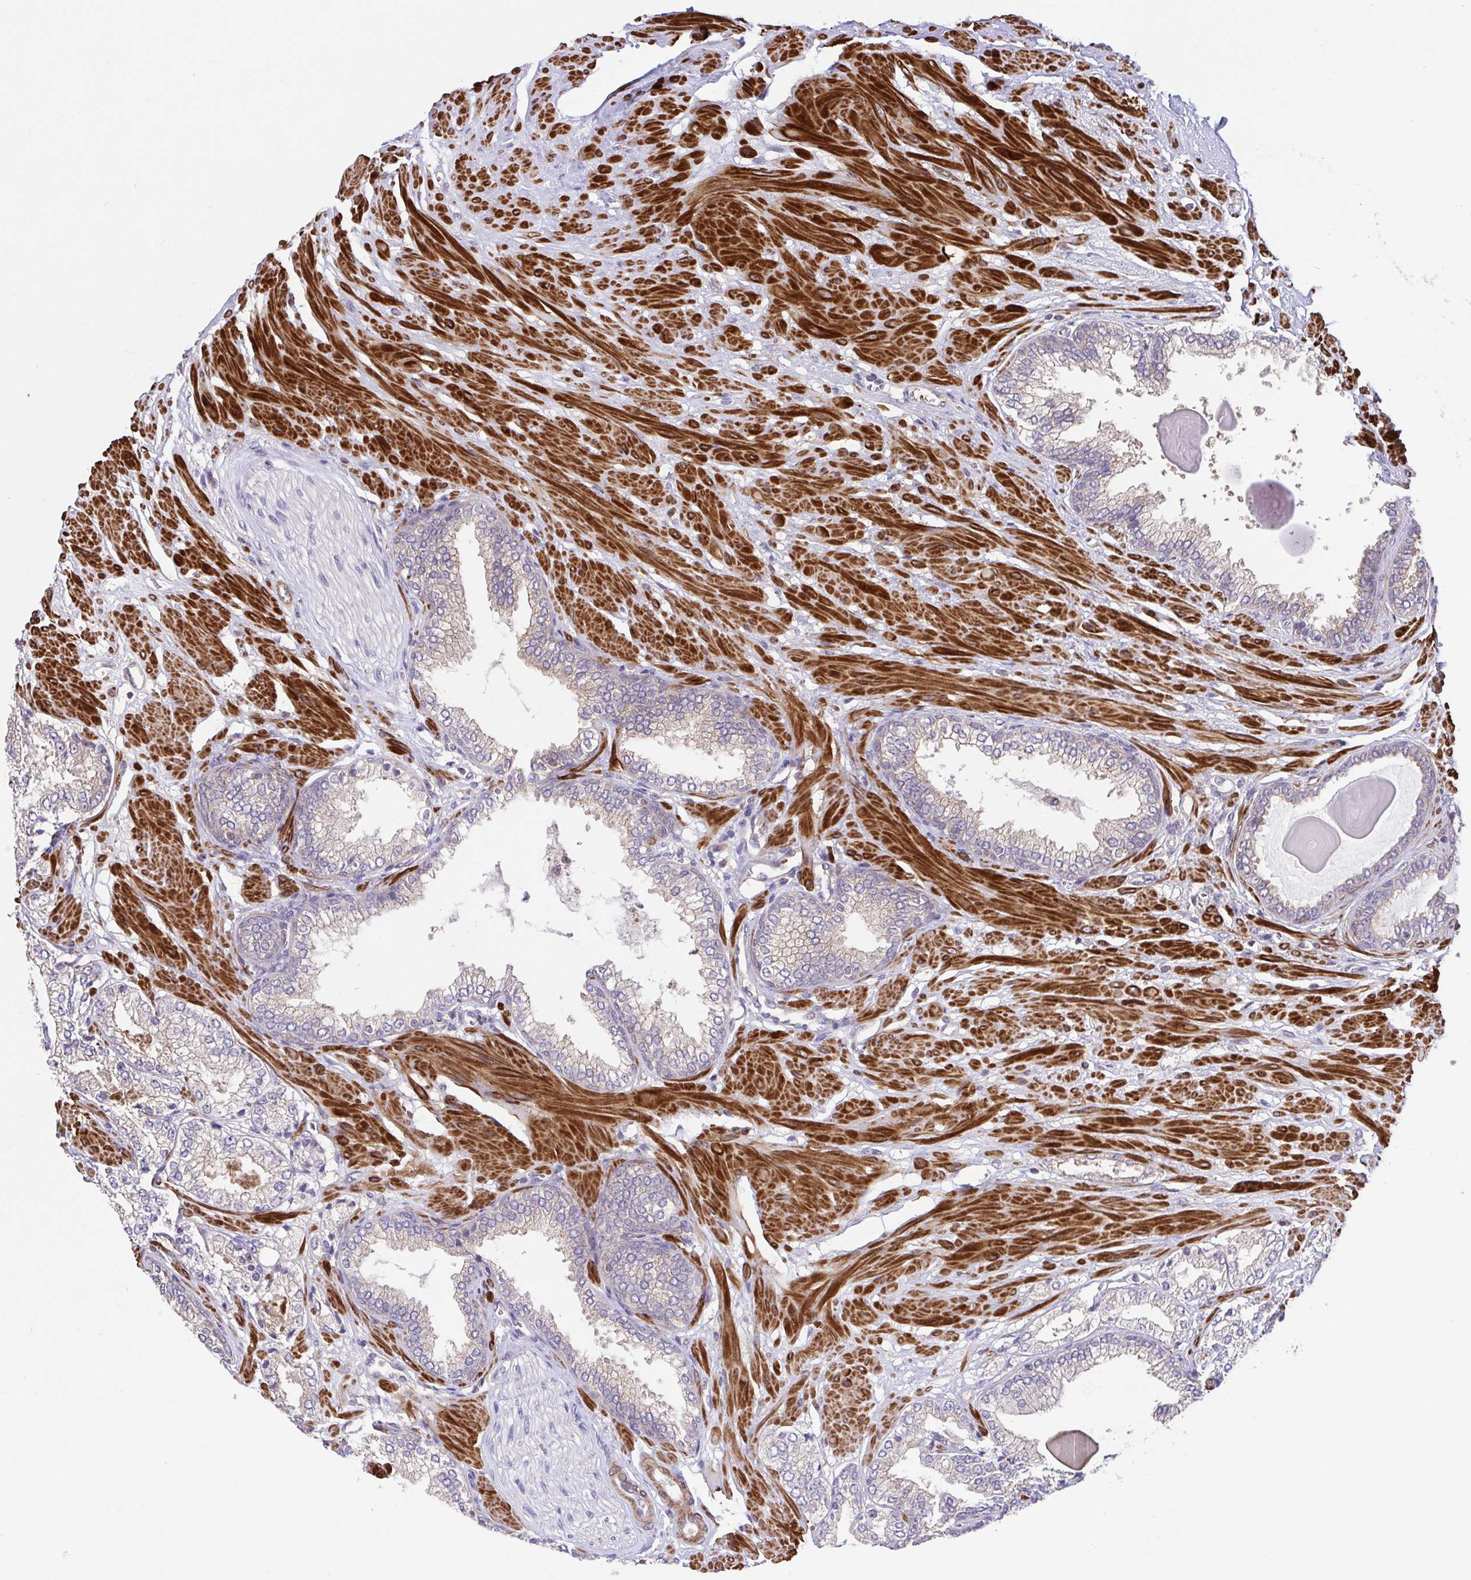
{"staining": {"intensity": "weak", "quantity": "<25%", "location": "cytoplasmic/membranous"}, "tissue": "prostate cancer", "cell_type": "Tumor cells", "image_type": "cancer", "snomed": [{"axis": "morphology", "description": "Adenocarcinoma, High grade"}, {"axis": "topography", "description": "Prostate"}], "caption": "High power microscopy histopathology image of an IHC image of prostate cancer, revealing no significant expression in tumor cells.", "gene": "IDE", "patient": {"sex": "male", "age": 64}}